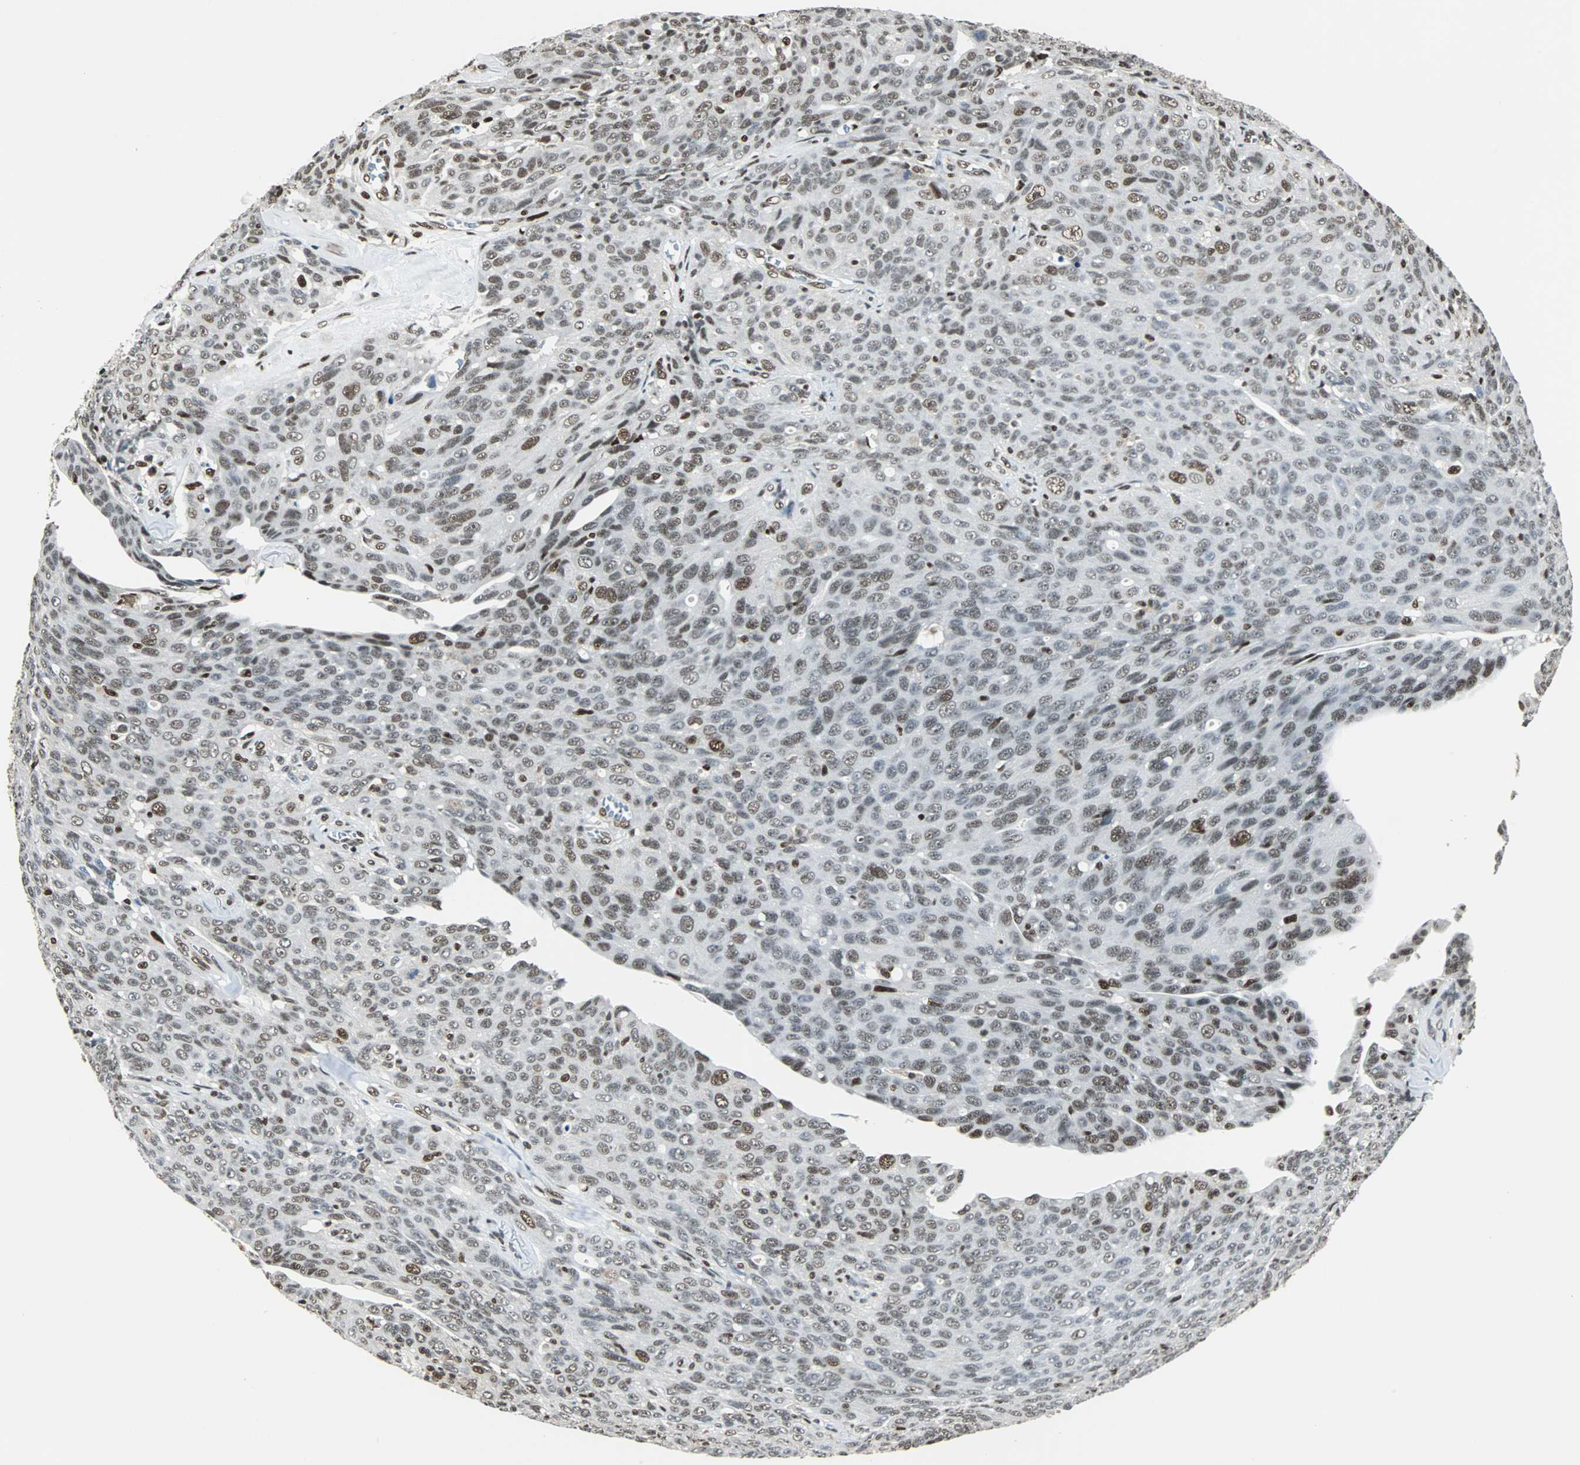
{"staining": {"intensity": "moderate", "quantity": ">75%", "location": "nuclear"}, "tissue": "ovarian cancer", "cell_type": "Tumor cells", "image_type": "cancer", "snomed": [{"axis": "morphology", "description": "Carcinoma, endometroid"}, {"axis": "topography", "description": "Ovary"}], "caption": "An IHC image of tumor tissue is shown. Protein staining in brown highlights moderate nuclear positivity in ovarian endometroid carcinoma within tumor cells.", "gene": "XRCC4", "patient": {"sex": "female", "age": 60}}